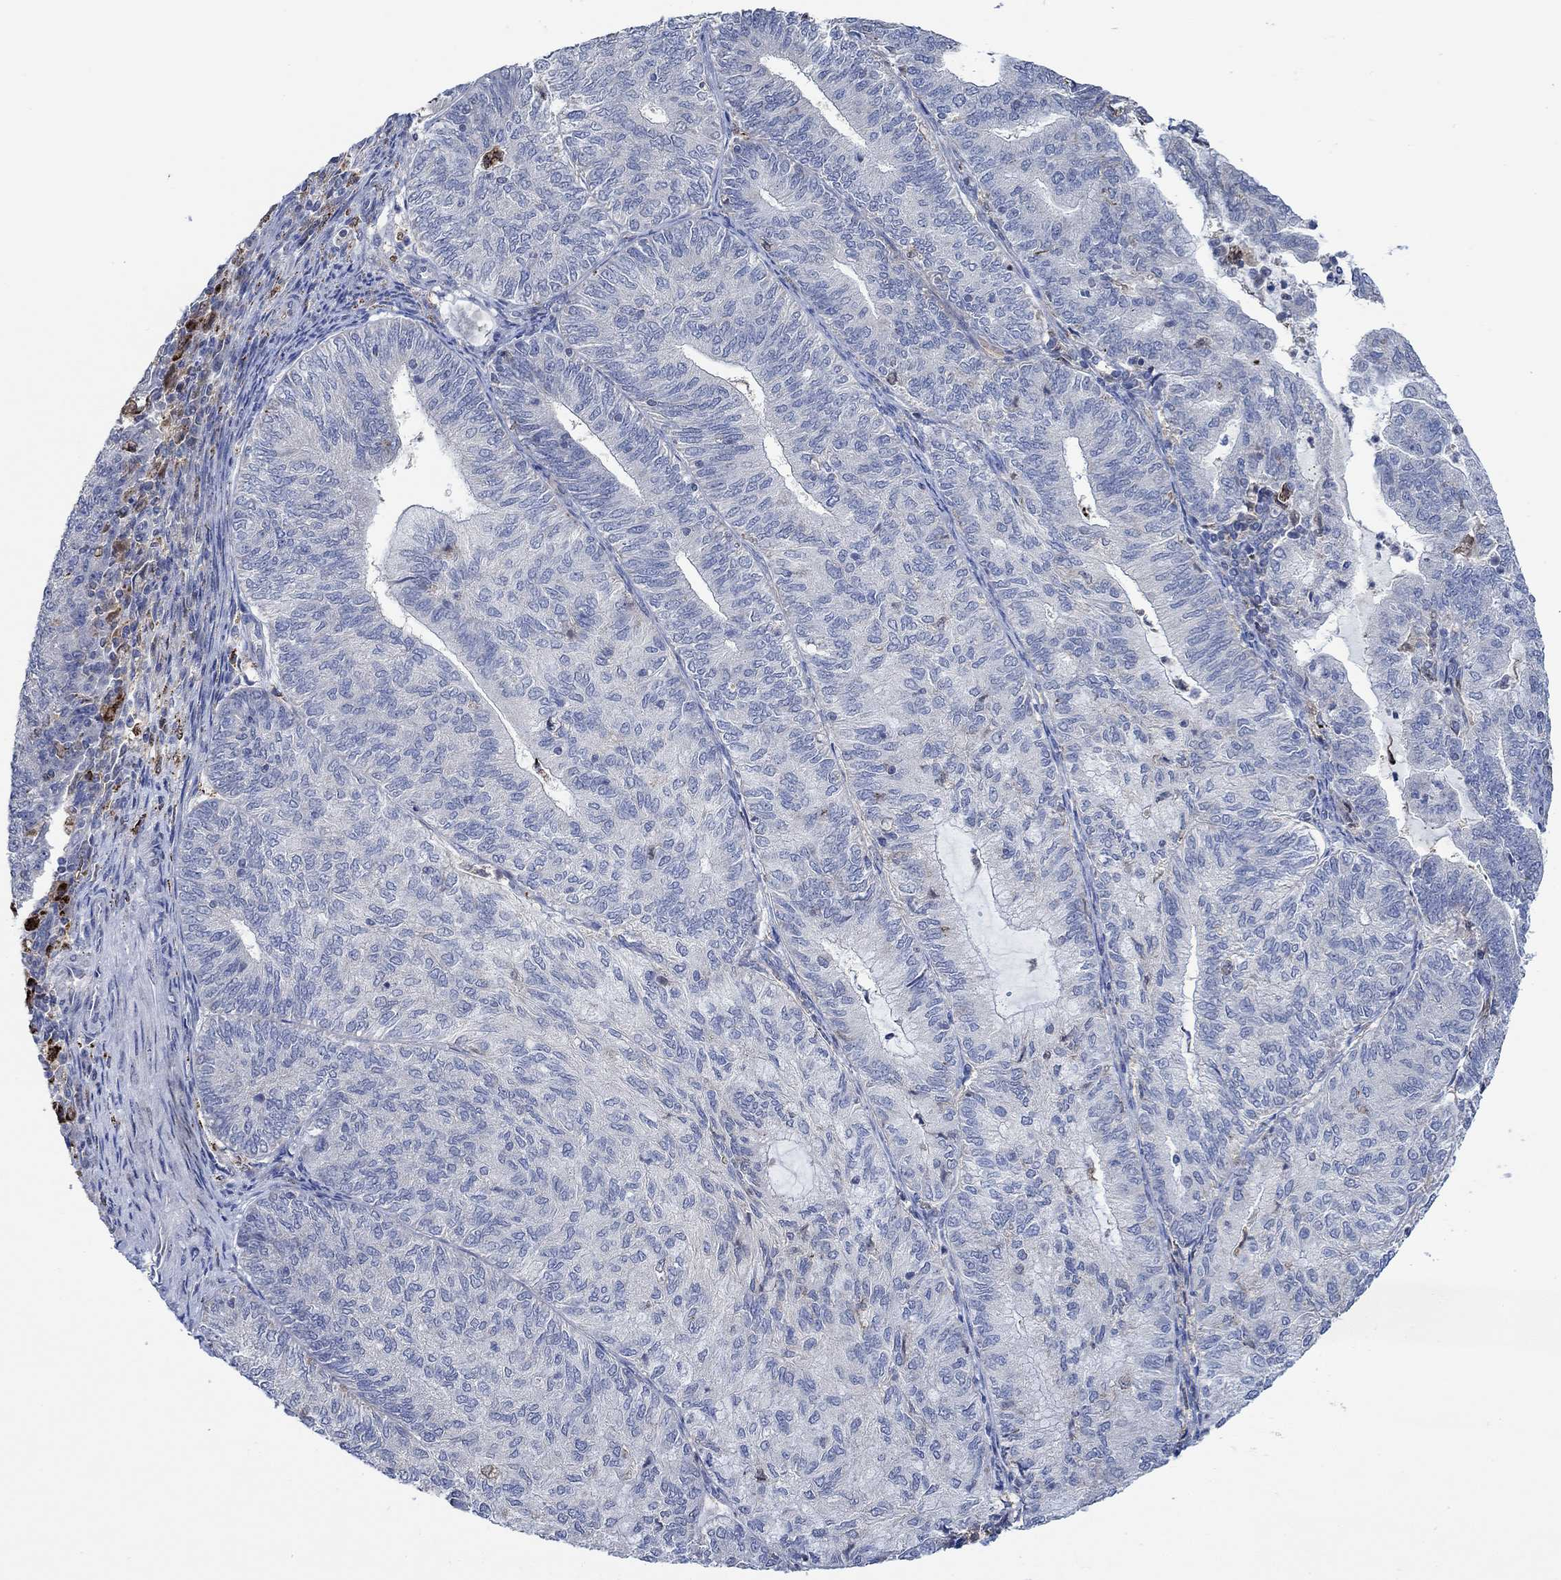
{"staining": {"intensity": "negative", "quantity": "none", "location": "none"}, "tissue": "endometrial cancer", "cell_type": "Tumor cells", "image_type": "cancer", "snomed": [{"axis": "morphology", "description": "Adenocarcinoma, NOS"}, {"axis": "topography", "description": "Endometrium"}], "caption": "An immunohistochemistry (IHC) micrograph of endometrial cancer (adenocarcinoma) is shown. There is no staining in tumor cells of endometrial cancer (adenocarcinoma).", "gene": "MPP1", "patient": {"sex": "female", "age": 82}}